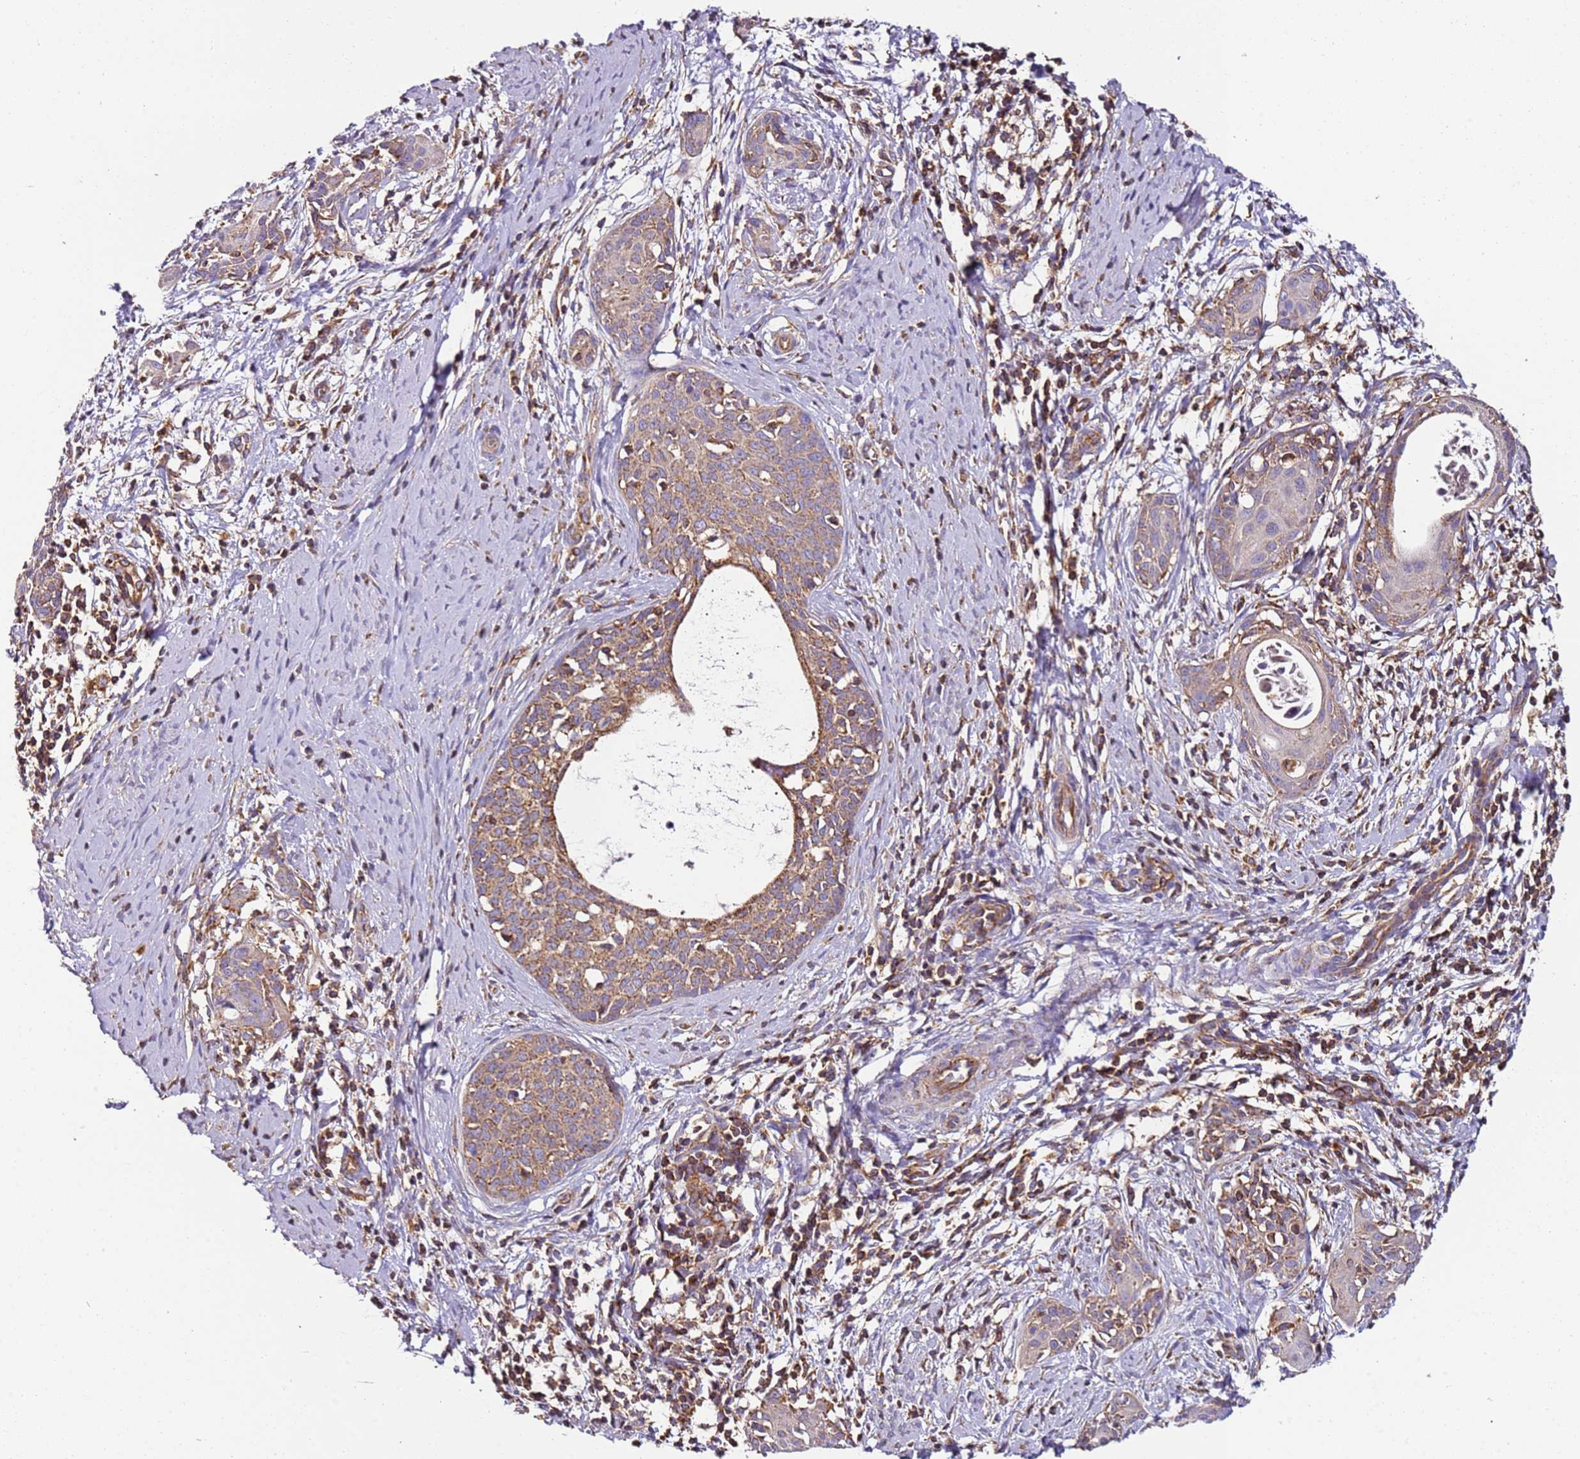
{"staining": {"intensity": "weak", "quantity": ">75%", "location": "cytoplasmic/membranous"}, "tissue": "cervical cancer", "cell_type": "Tumor cells", "image_type": "cancer", "snomed": [{"axis": "morphology", "description": "Squamous cell carcinoma, NOS"}, {"axis": "topography", "description": "Cervix"}], "caption": "Protein analysis of cervical cancer (squamous cell carcinoma) tissue displays weak cytoplasmic/membranous staining in about >75% of tumor cells. Nuclei are stained in blue.", "gene": "RMND5A", "patient": {"sex": "female", "age": 52}}